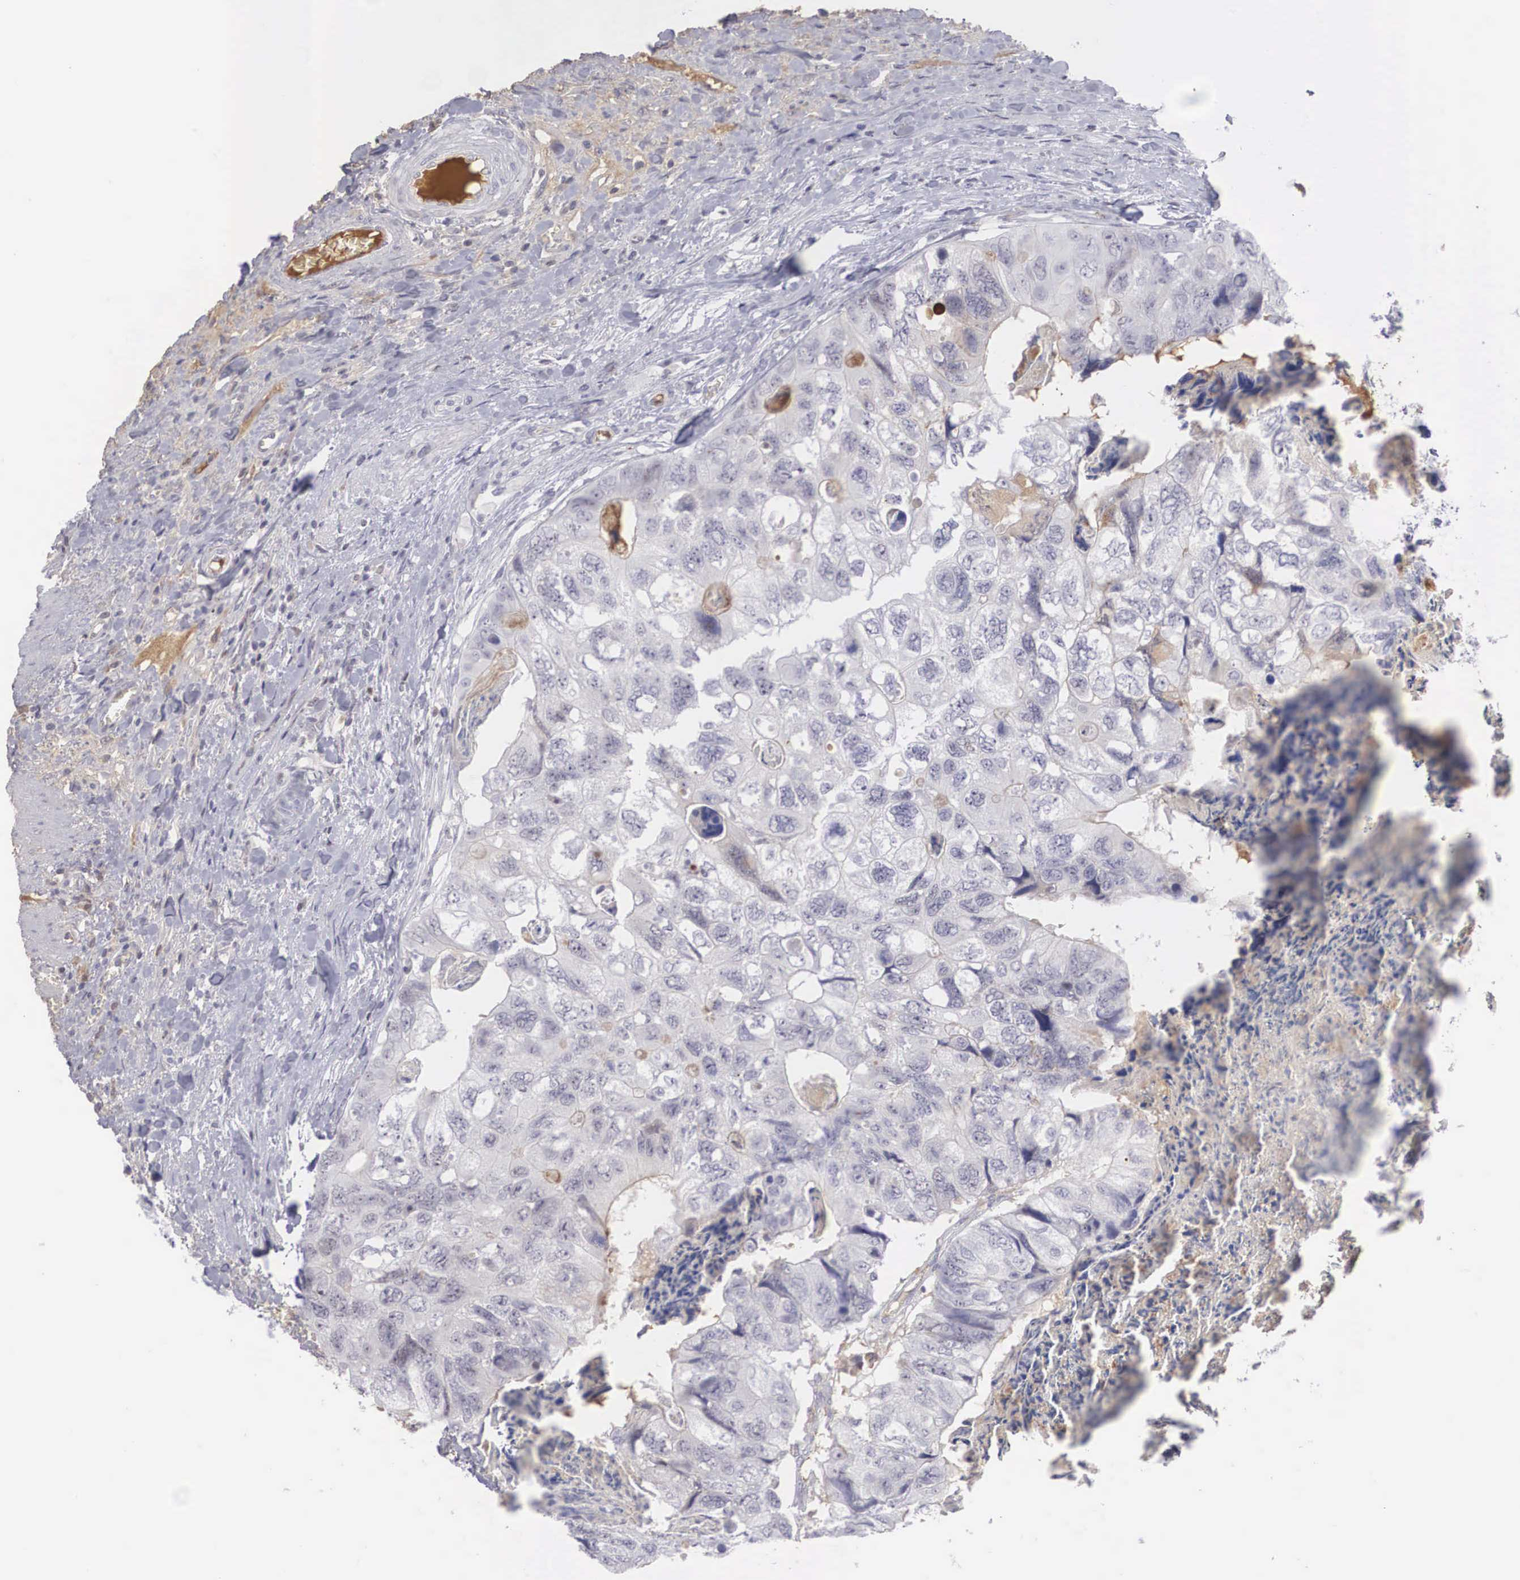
{"staining": {"intensity": "weak", "quantity": "<25%", "location": "cytoplasmic/membranous,nuclear"}, "tissue": "colorectal cancer", "cell_type": "Tumor cells", "image_type": "cancer", "snomed": [{"axis": "morphology", "description": "Adenocarcinoma, NOS"}, {"axis": "topography", "description": "Rectum"}], "caption": "DAB (3,3'-diaminobenzidine) immunohistochemical staining of human colorectal cancer (adenocarcinoma) exhibits no significant positivity in tumor cells.", "gene": "RBPJ", "patient": {"sex": "female", "age": 82}}